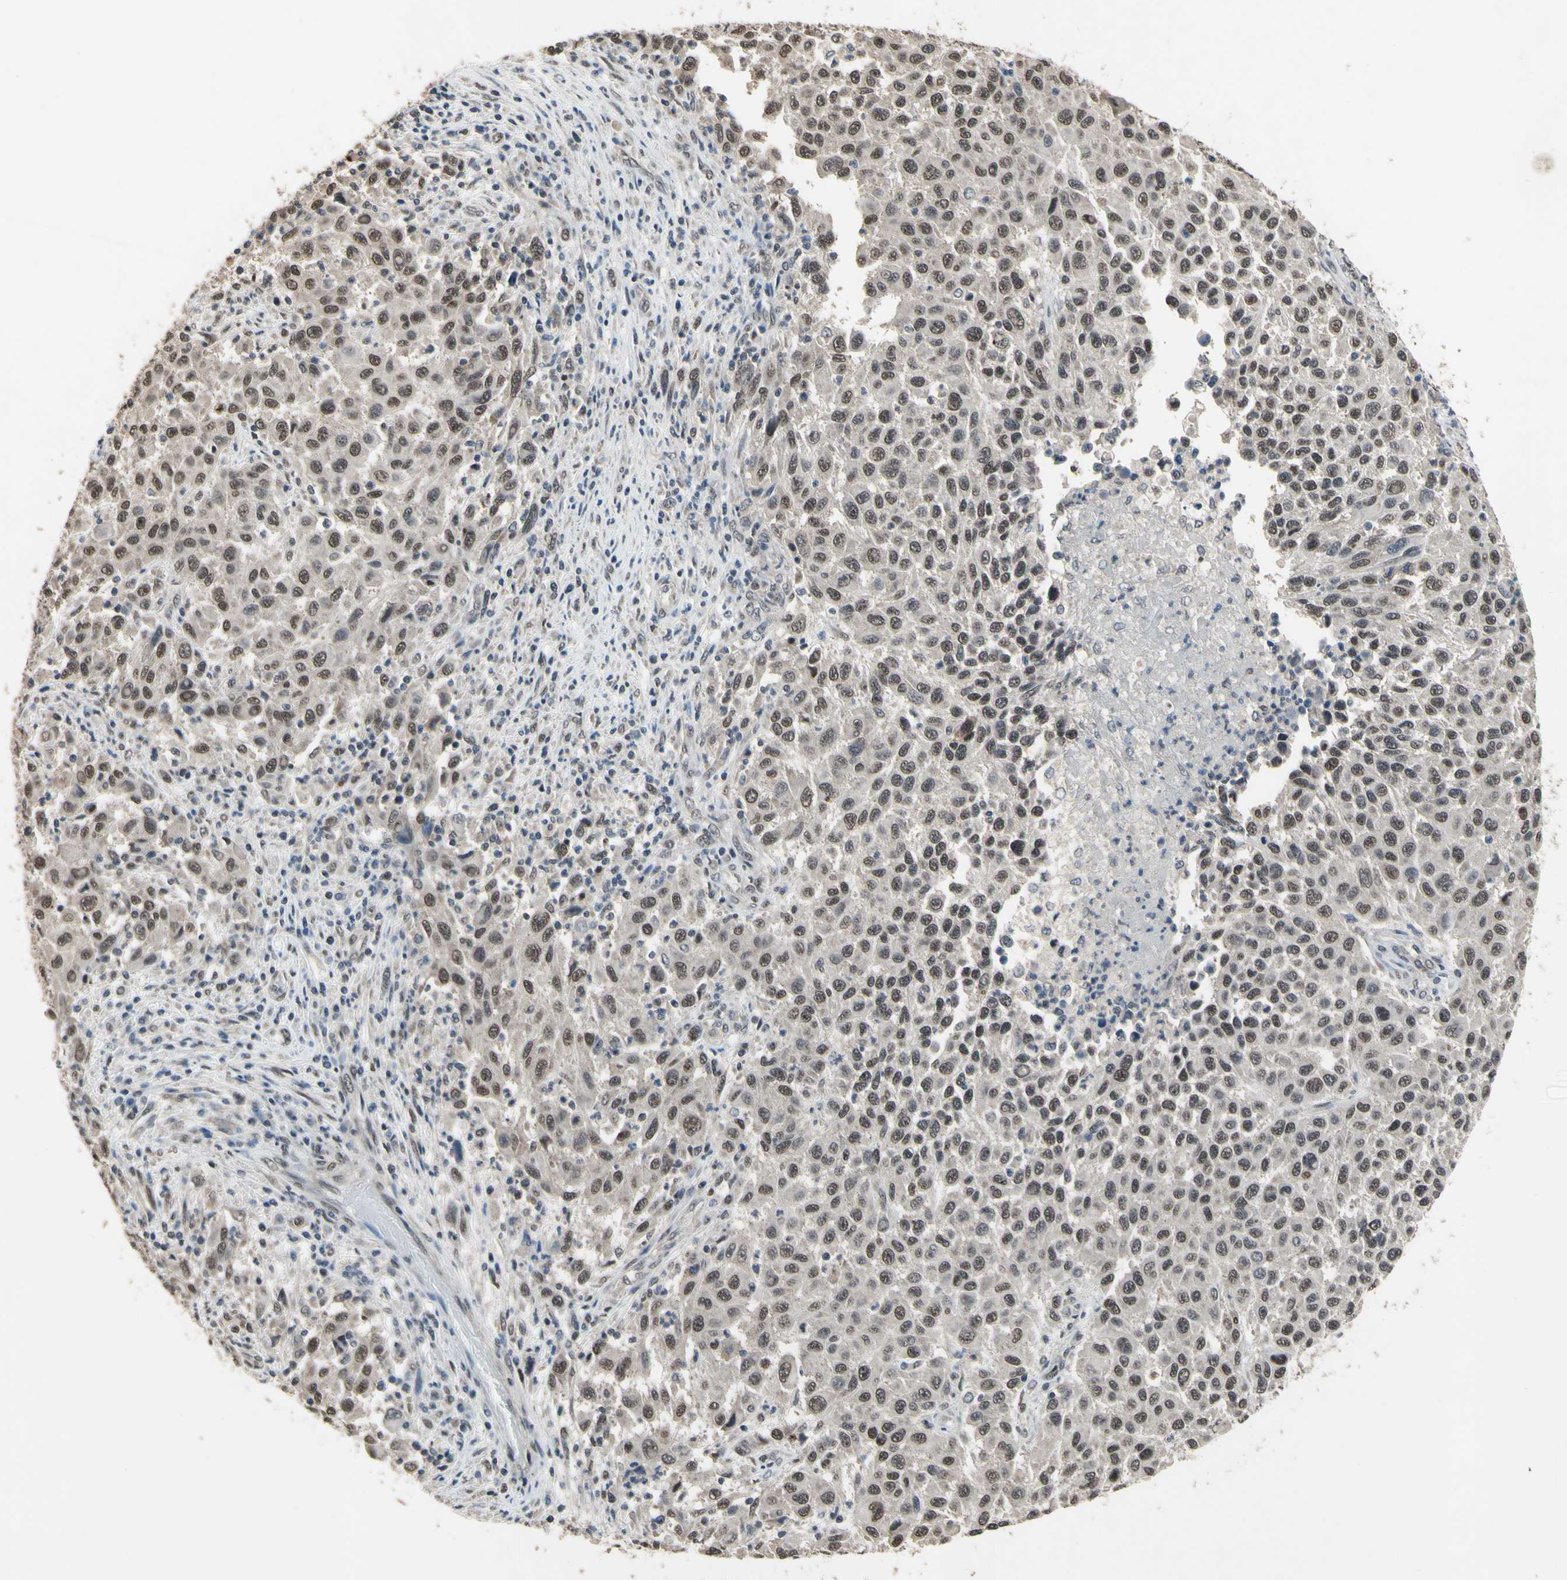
{"staining": {"intensity": "moderate", "quantity": ">75%", "location": "nuclear"}, "tissue": "melanoma", "cell_type": "Tumor cells", "image_type": "cancer", "snomed": [{"axis": "morphology", "description": "Malignant melanoma, Metastatic site"}, {"axis": "topography", "description": "Lymph node"}], "caption": "Immunohistochemistry (IHC) histopathology image of human malignant melanoma (metastatic site) stained for a protein (brown), which shows medium levels of moderate nuclear expression in about >75% of tumor cells.", "gene": "ZNF174", "patient": {"sex": "male", "age": 61}}